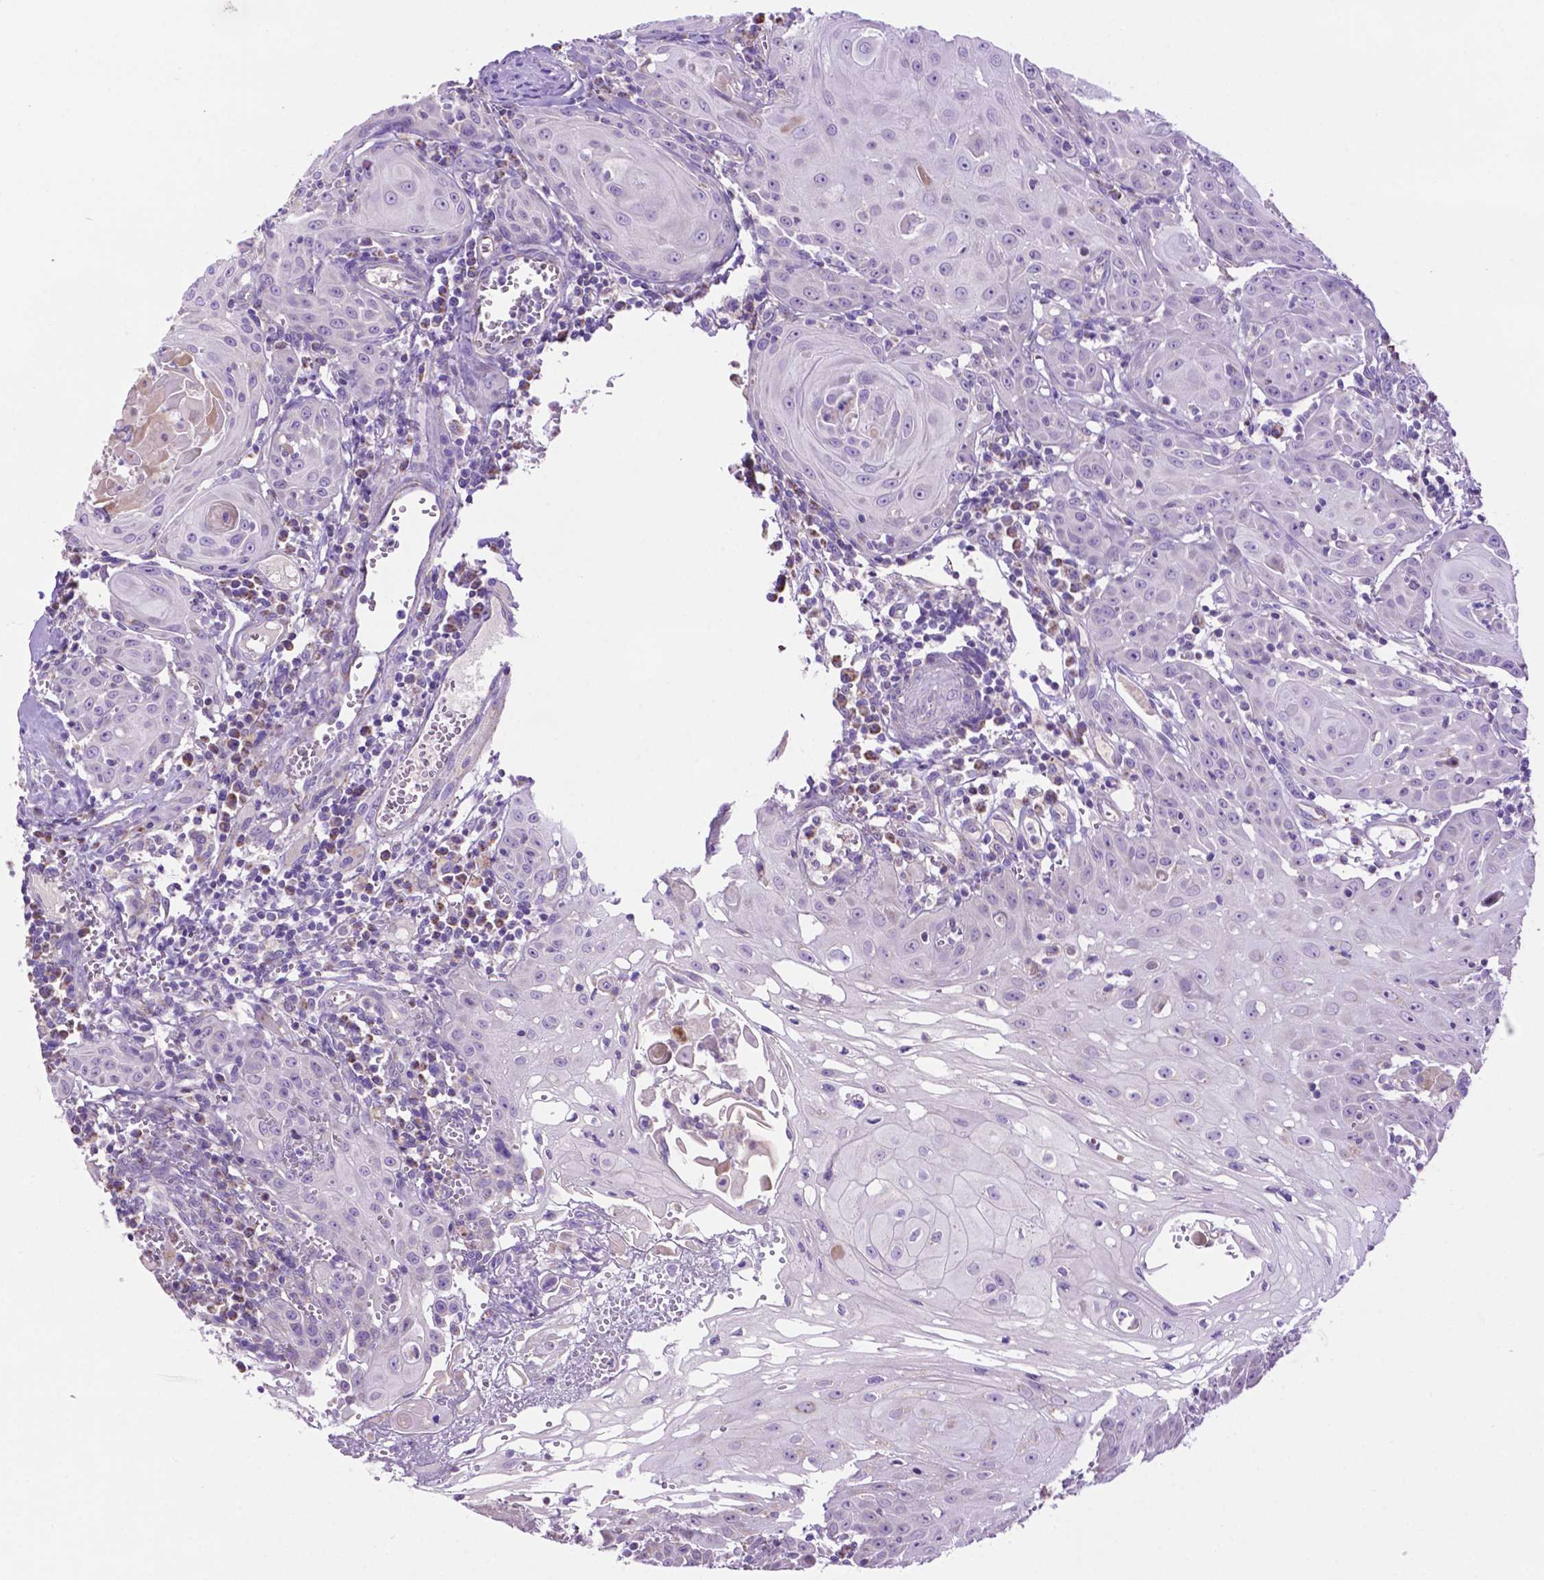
{"staining": {"intensity": "negative", "quantity": "none", "location": "none"}, "tissue": "head and neck cancer", "cell_type": "Tumor cells", "image_type": "cancer", "snomed": [{"axis": "morphology", "description": "Squamous cell carcinoma, NOS"}, {"axis": "topography", "description": "Head-Neck"}], "caption": "Immunohistochemistry micrograph of neoplastic tissue: human head and neck squamous cell carcinoma stained with DAB demonstrates no significant protein staining in tumor cells.", "gene": "PHYHIP", "patient": {"sex": "female", "age": 80}}